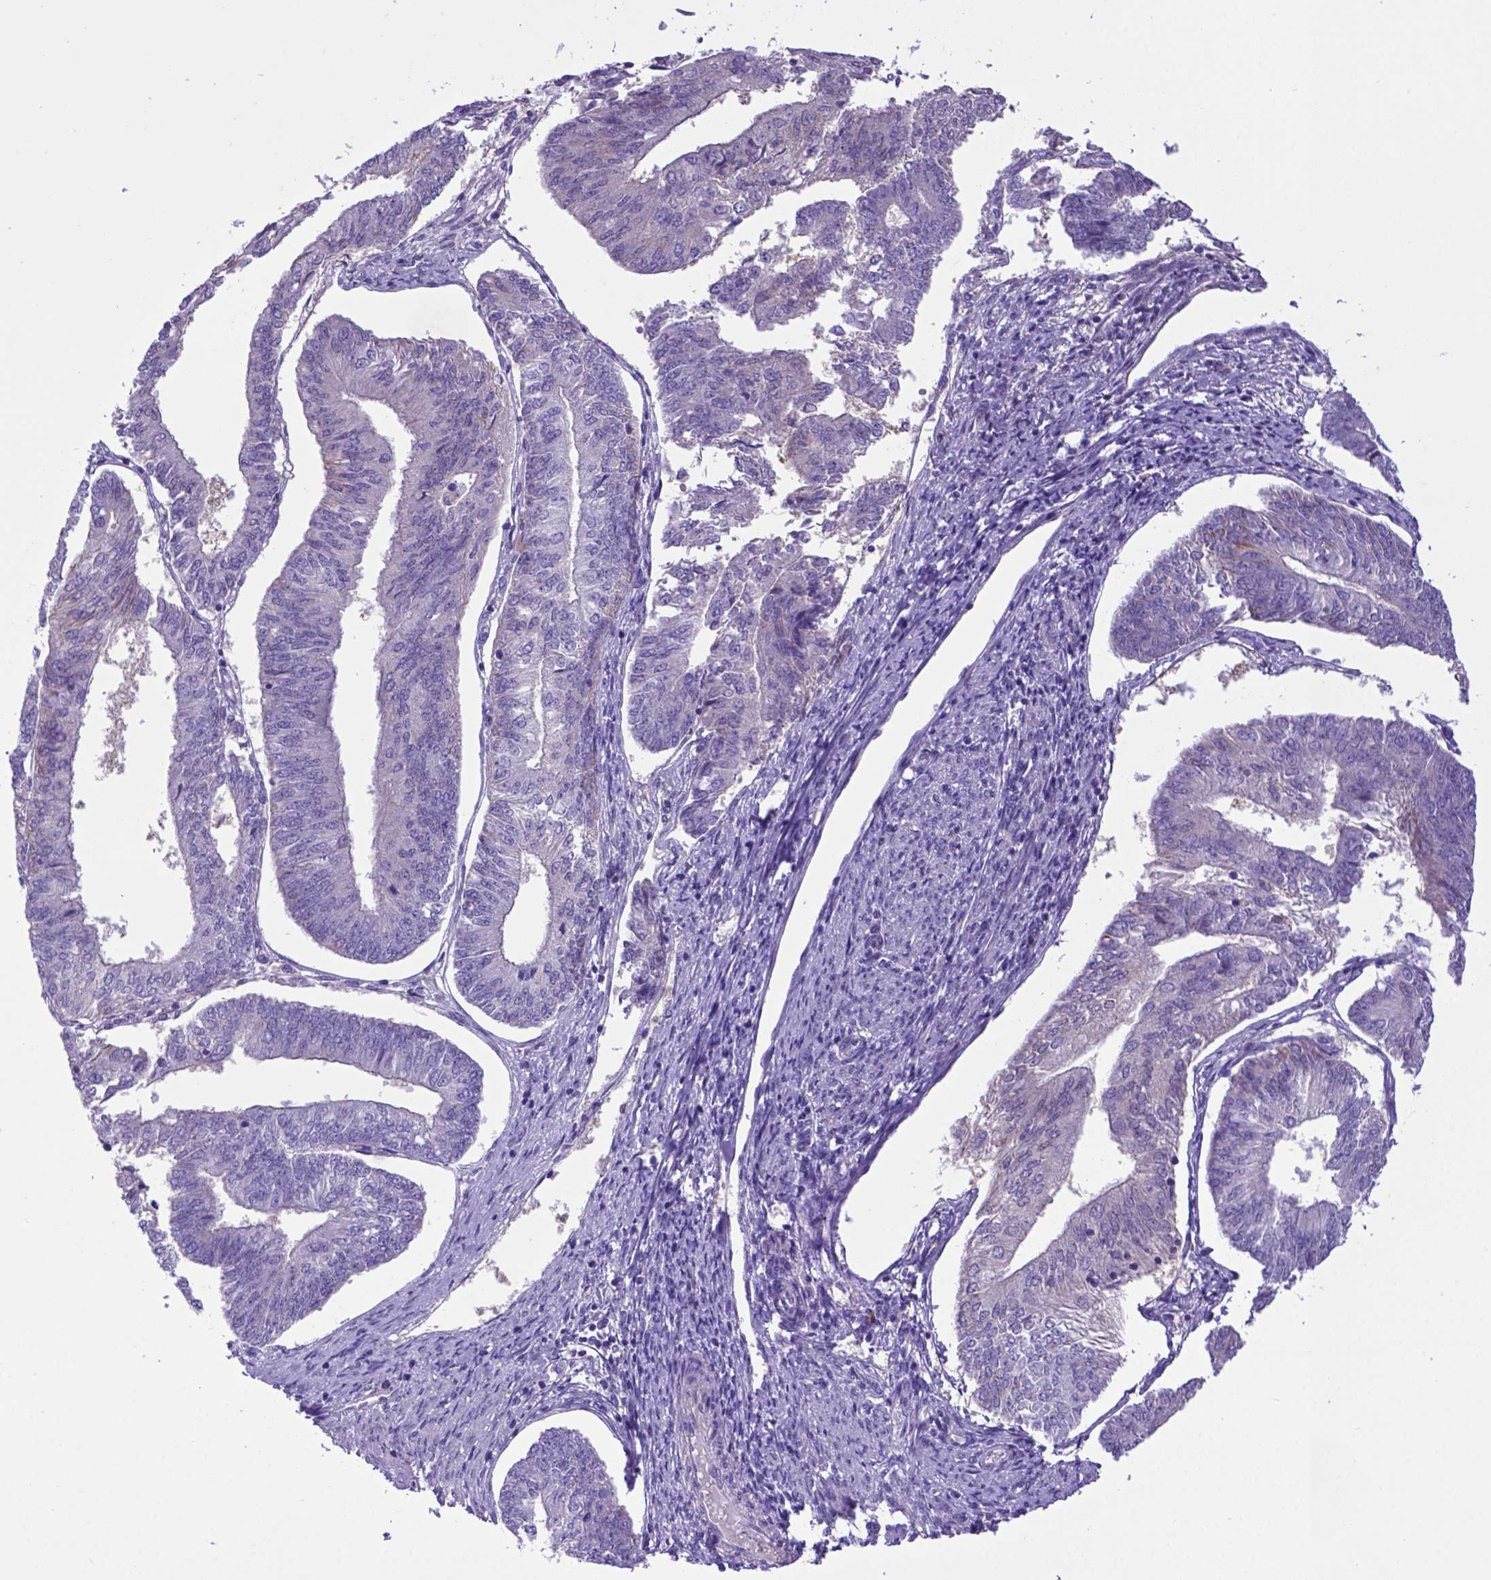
{"staining": {"intensity": "negative", "quantity": "none", "location": "none"}, "tissue": "endometrial cancer", "cell_type": "Tumor cells", "image_type": "cancer", "snomed": [{"axis": "morphology", "description": "Adenocarcinoma, NOS"}, {"axis": "topography", "description": "Endometrium"}], "caption": "Tumor cells show no significant protein staining in endometrial cancer.", "gene": "ADRA2B", "patient": {"sex": "female", "age": 58}}